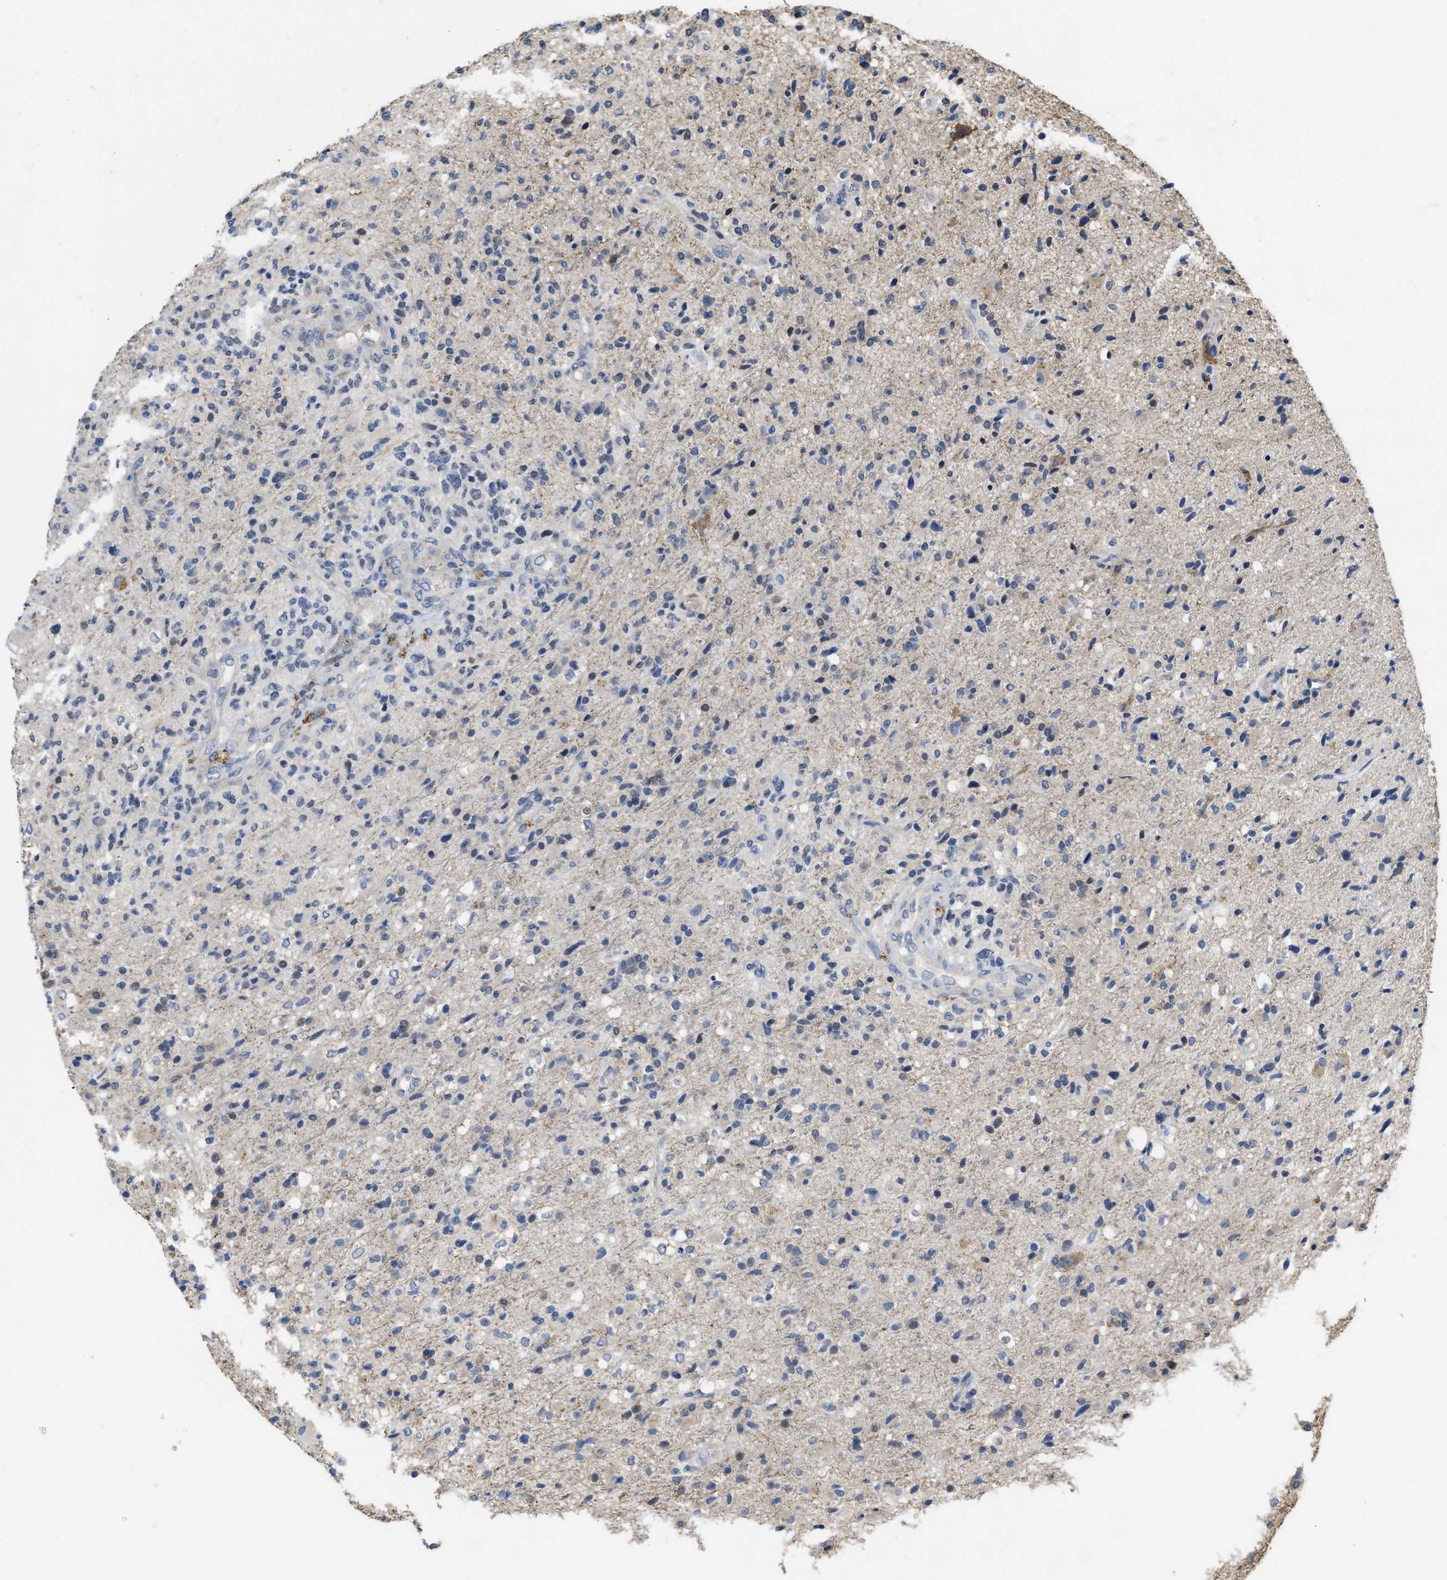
{"staining": {"intensity": "negative", "quantity": "none", "location": "none"}, "tissue": "glioma", "cell_type": "Tumor cells", "image_type": "cancer", "snomed": [{"axis": "morphology", "description": "Glioma, malignant, High grade"}, {"axis": "topography", "description": "Brain"}], "caption": "Immunohistochemical staining of glioma shows no significant staining in tumor cells.", "gene": "CDPF1", "patient": {"sex": "male", "age": 72}}